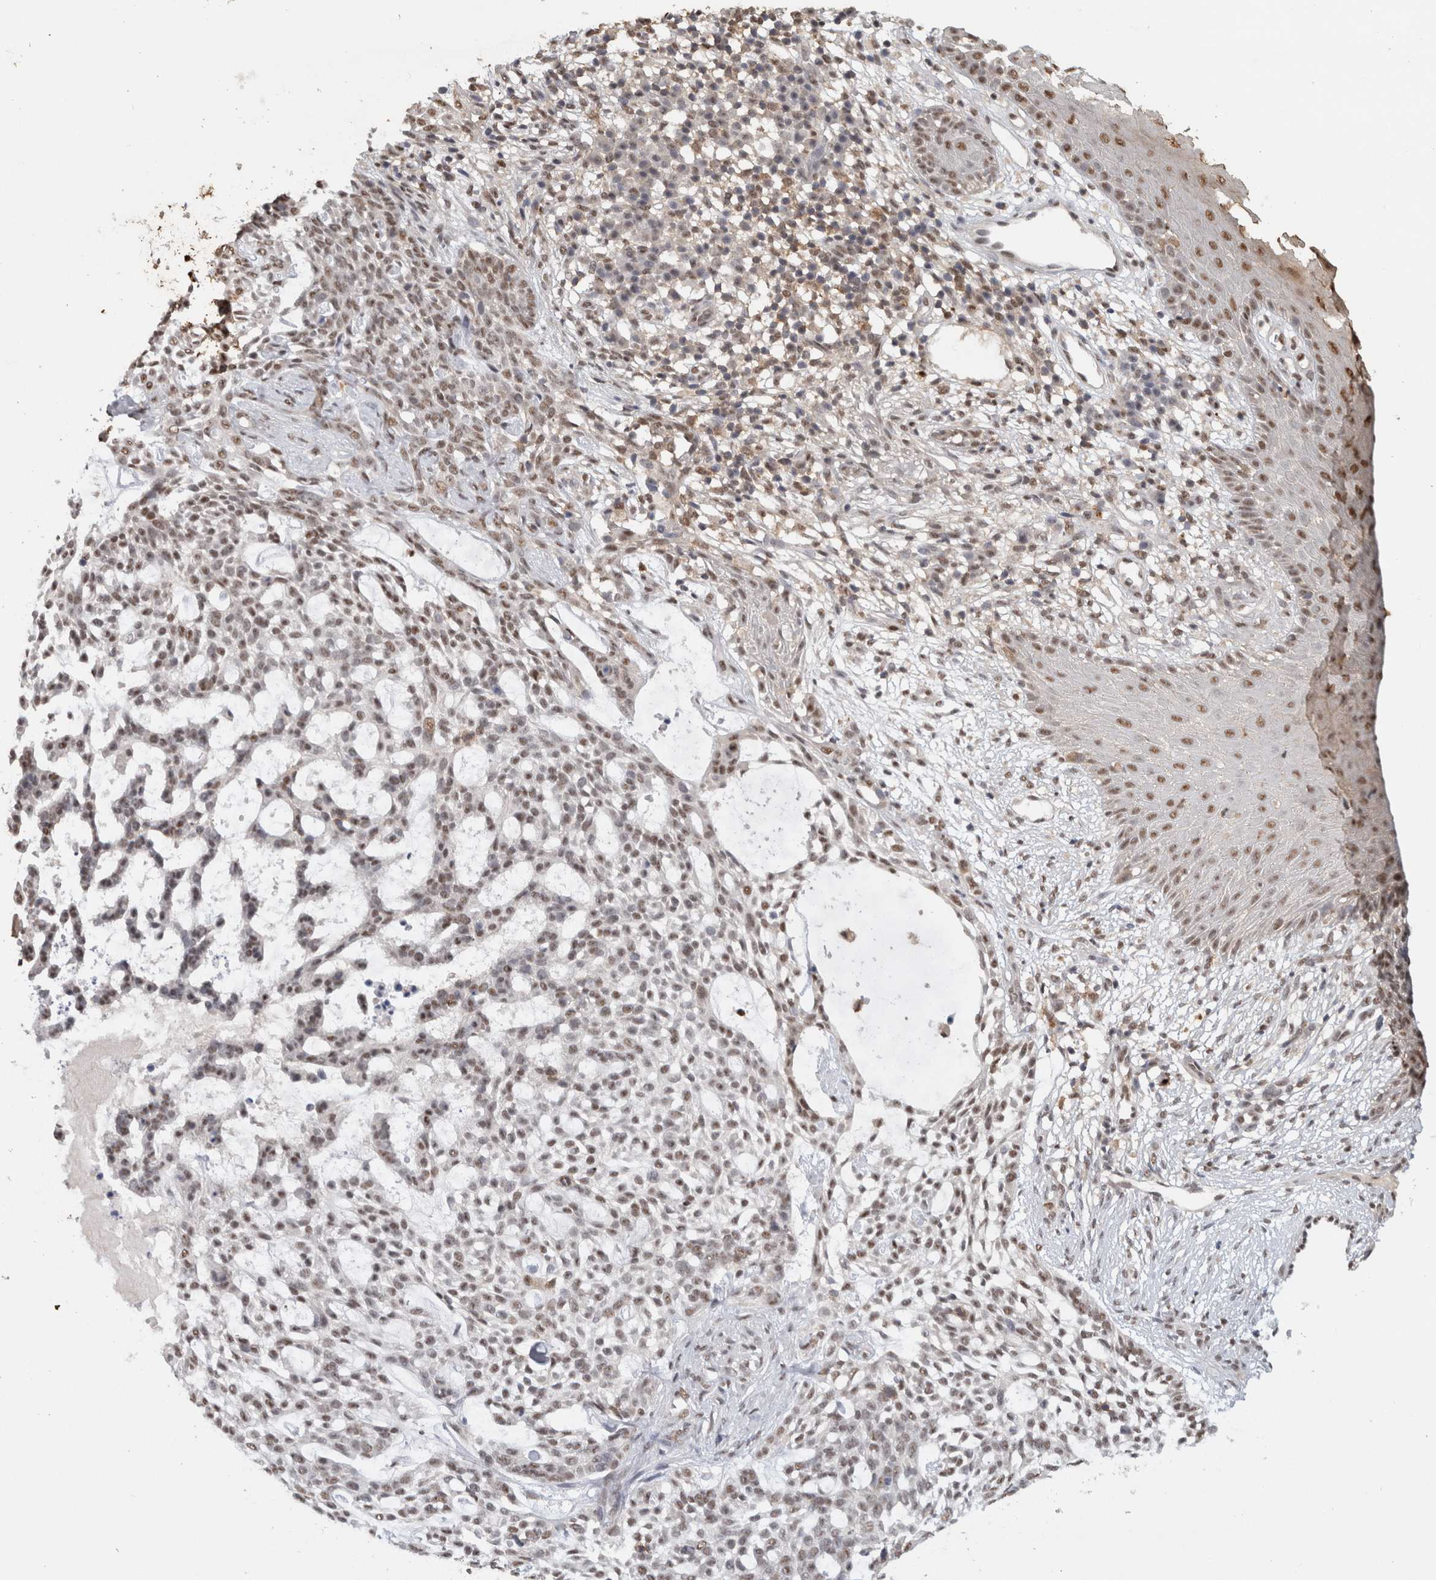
{"staining": {"intensity": "weak", "quantity": "25%-75%", "location": "nuclear"}, "tissue": "skin cancer", "cell_type": "Tumor cells", "image_type": "cancer", "snomed": [{"axis": "morphology", "description": "Basal cell carcinoma"}, {"axis": "topography", "description": "Skin"}], "caption": "Skin cancer stained with a protein marker shows weak staining in tumor cells.", "gene": "RPS6KA2", "patient": {"sex": "female", "age": 64}}